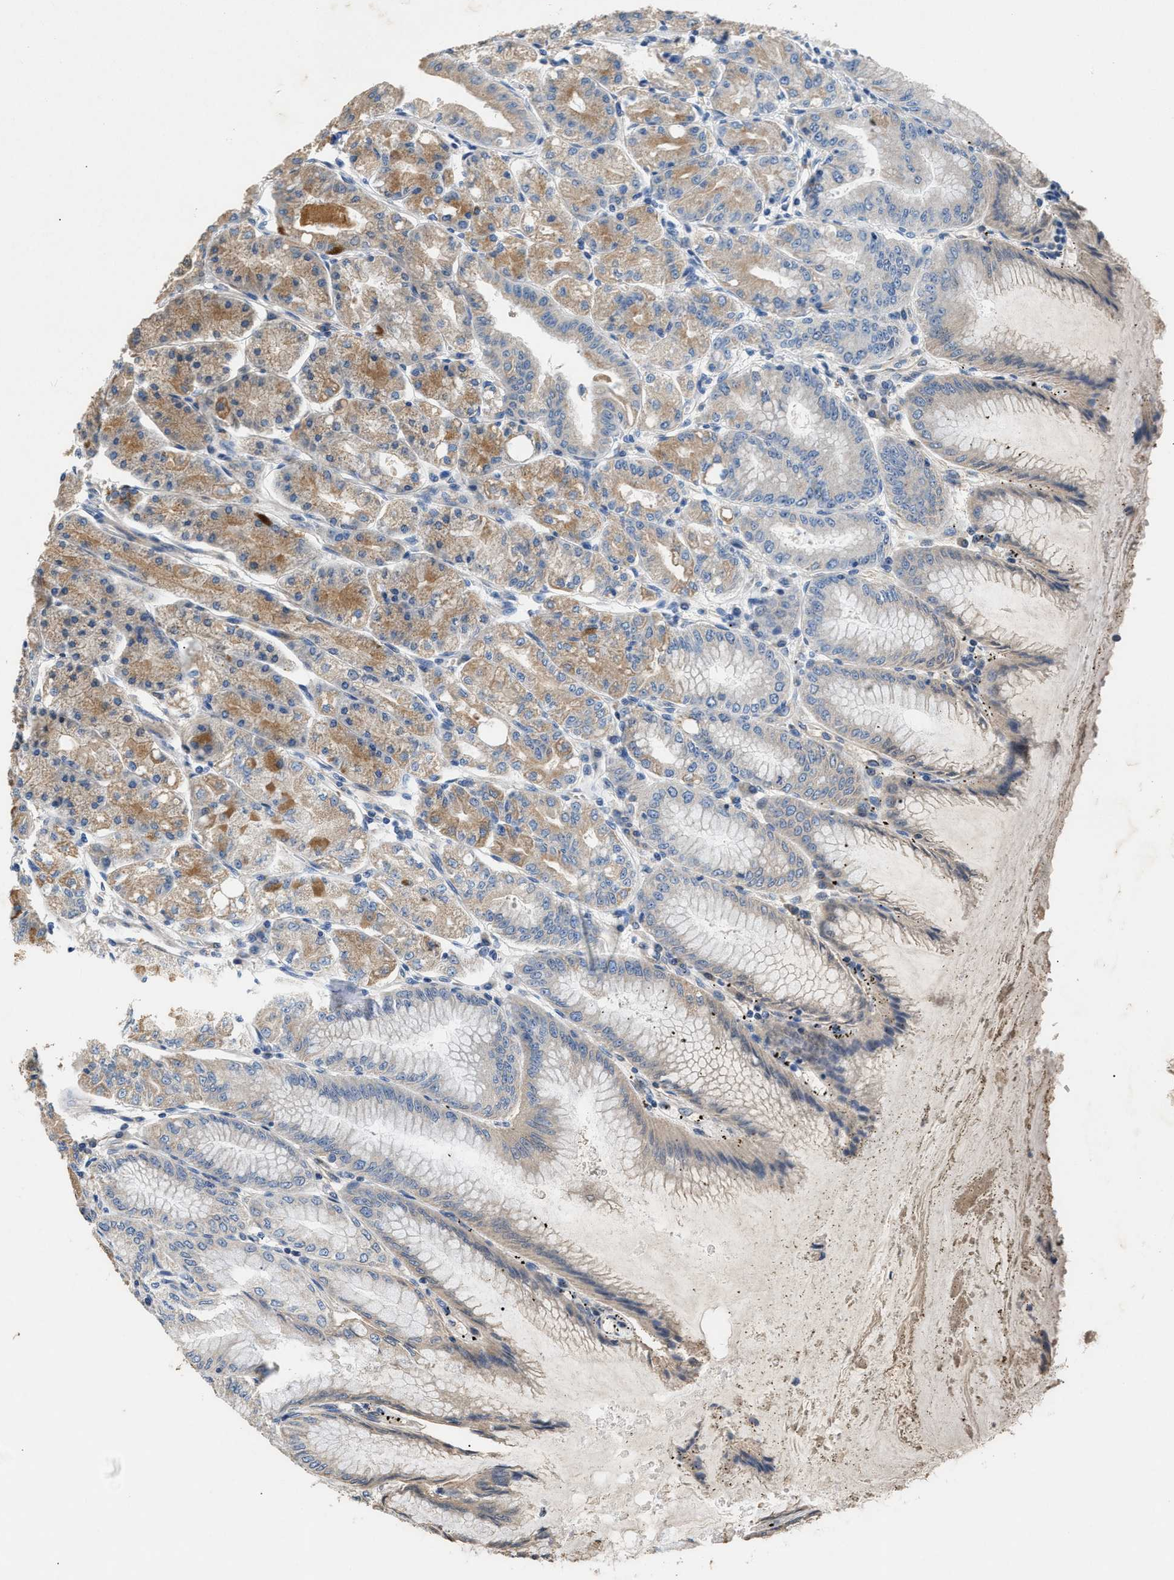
{"staining": {"intensity": "moderate", "quantity": "25%-75%", "location": "cytoplasmic/membranous"}, "tissue": "stomach", "cell_type": "Glandular cells", "image_type": "normal", "snomed": [{"axis": "morphology", "description": "Normal tissue, NOS"}, {"axis": "topography", "description": "Stomach, lower"}], "caption": "Stomach stained for a protein exhibits moderate cytoplasmic/membranous positivity in glandular cells. The protein of interest is shown in brown color, while the nuclei are stained blue.", "gene": "IL17RC", "patient": {"sex": "male", "age": 71}}